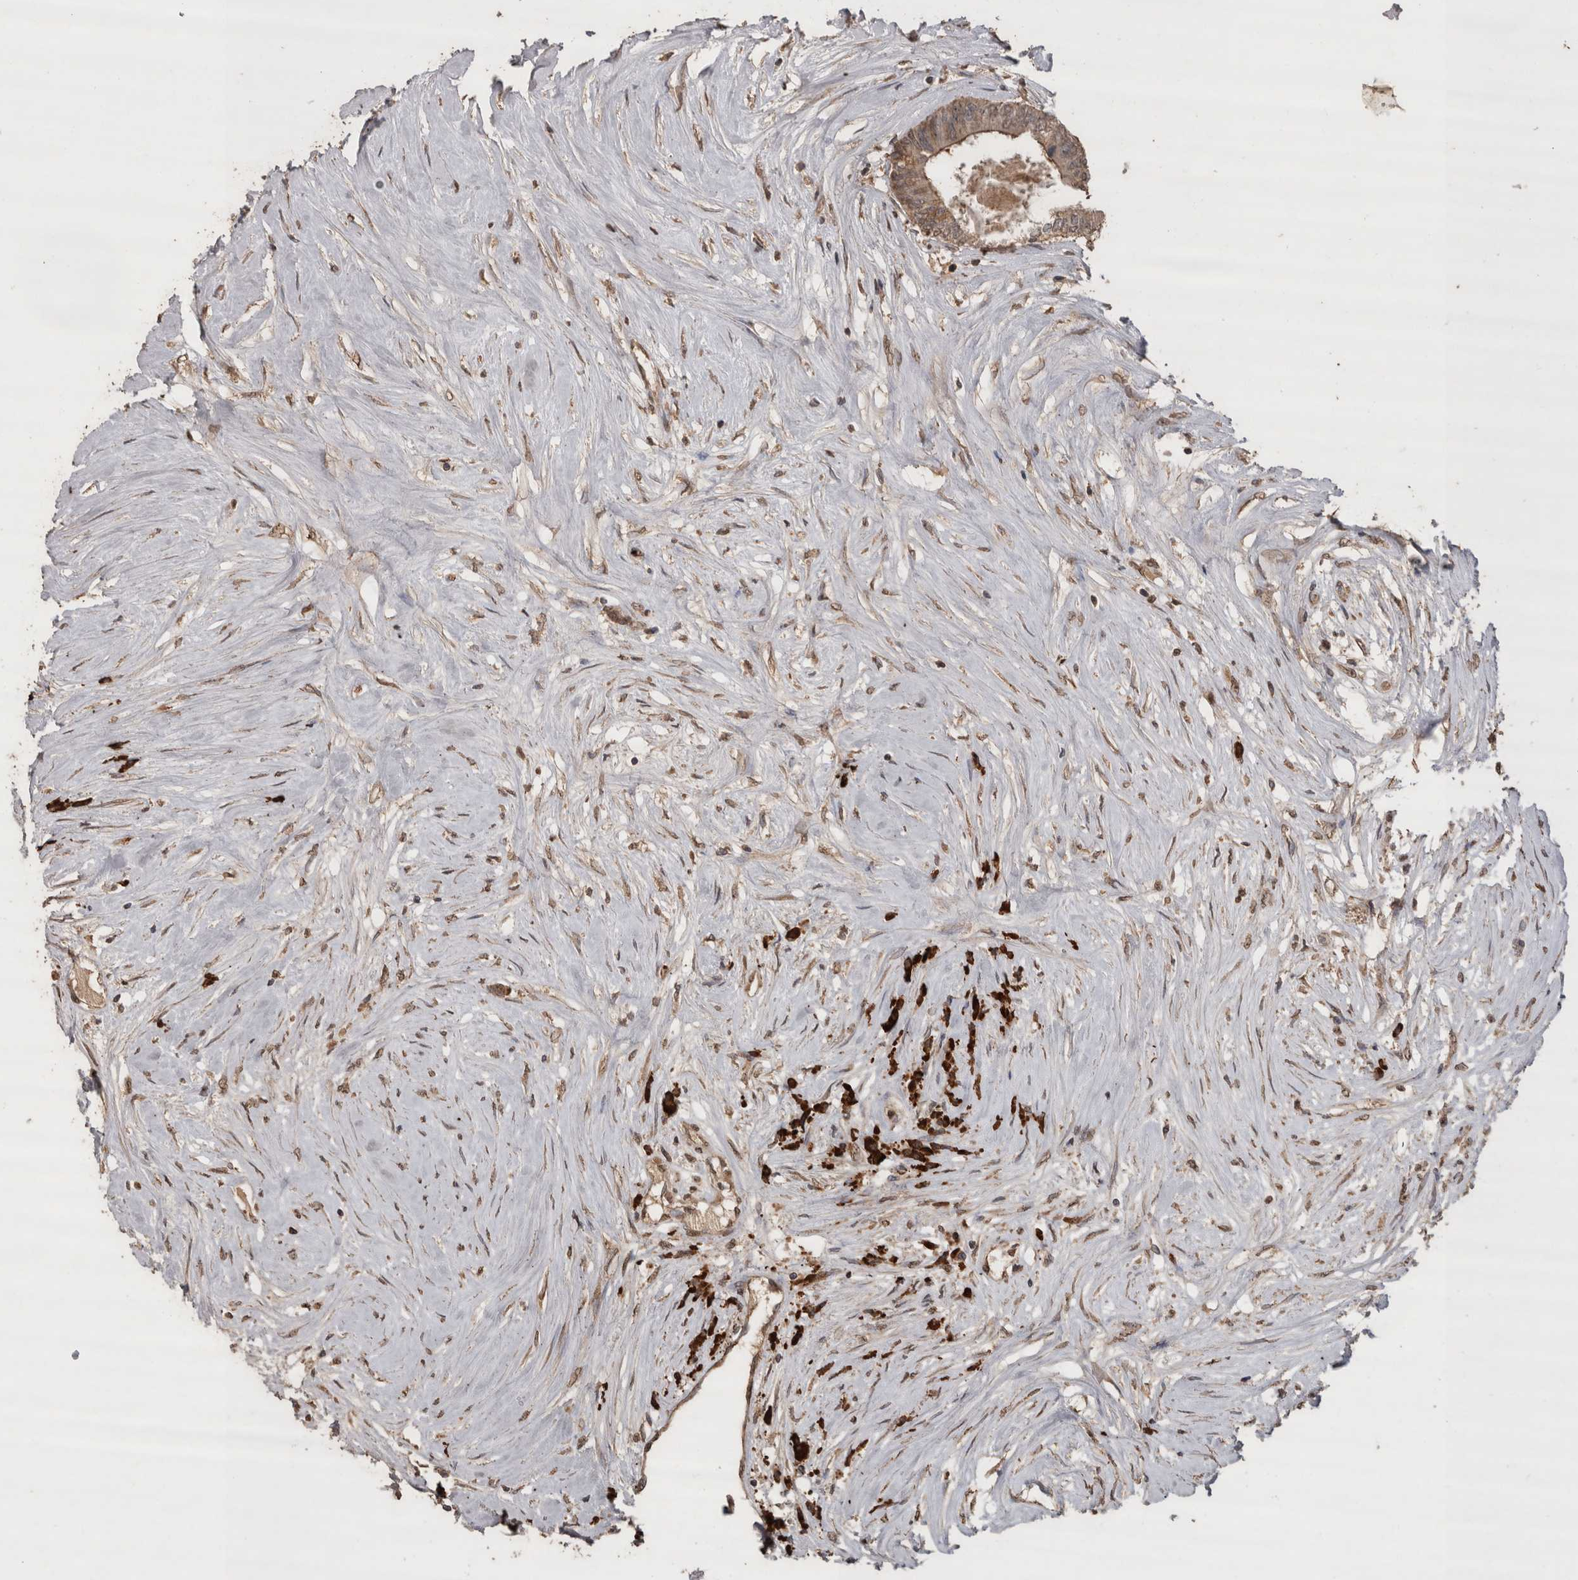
{"staining": {"intensity": "moderate", "quantity": ">75%", "location": "cytoplasmic/membranous"}, "tissue": "colorectal cancer", "cell_type": "Tumor cells", "image_type": "cancer", "snomed": [{"axis": "morphology", "description": "Adenocarcinoma, NOS"}, {"axis": "topography", "description": "Rectum"}], "caption": "Adenocarcinoma (colorectal) tissue shows moderate cytoplasmic/membranous staining in approximately >75% of tumor cells, visualized by immunohistochemistry.", "gene": "CRELD2", "patient": {"sex": "male", "age": 63}}